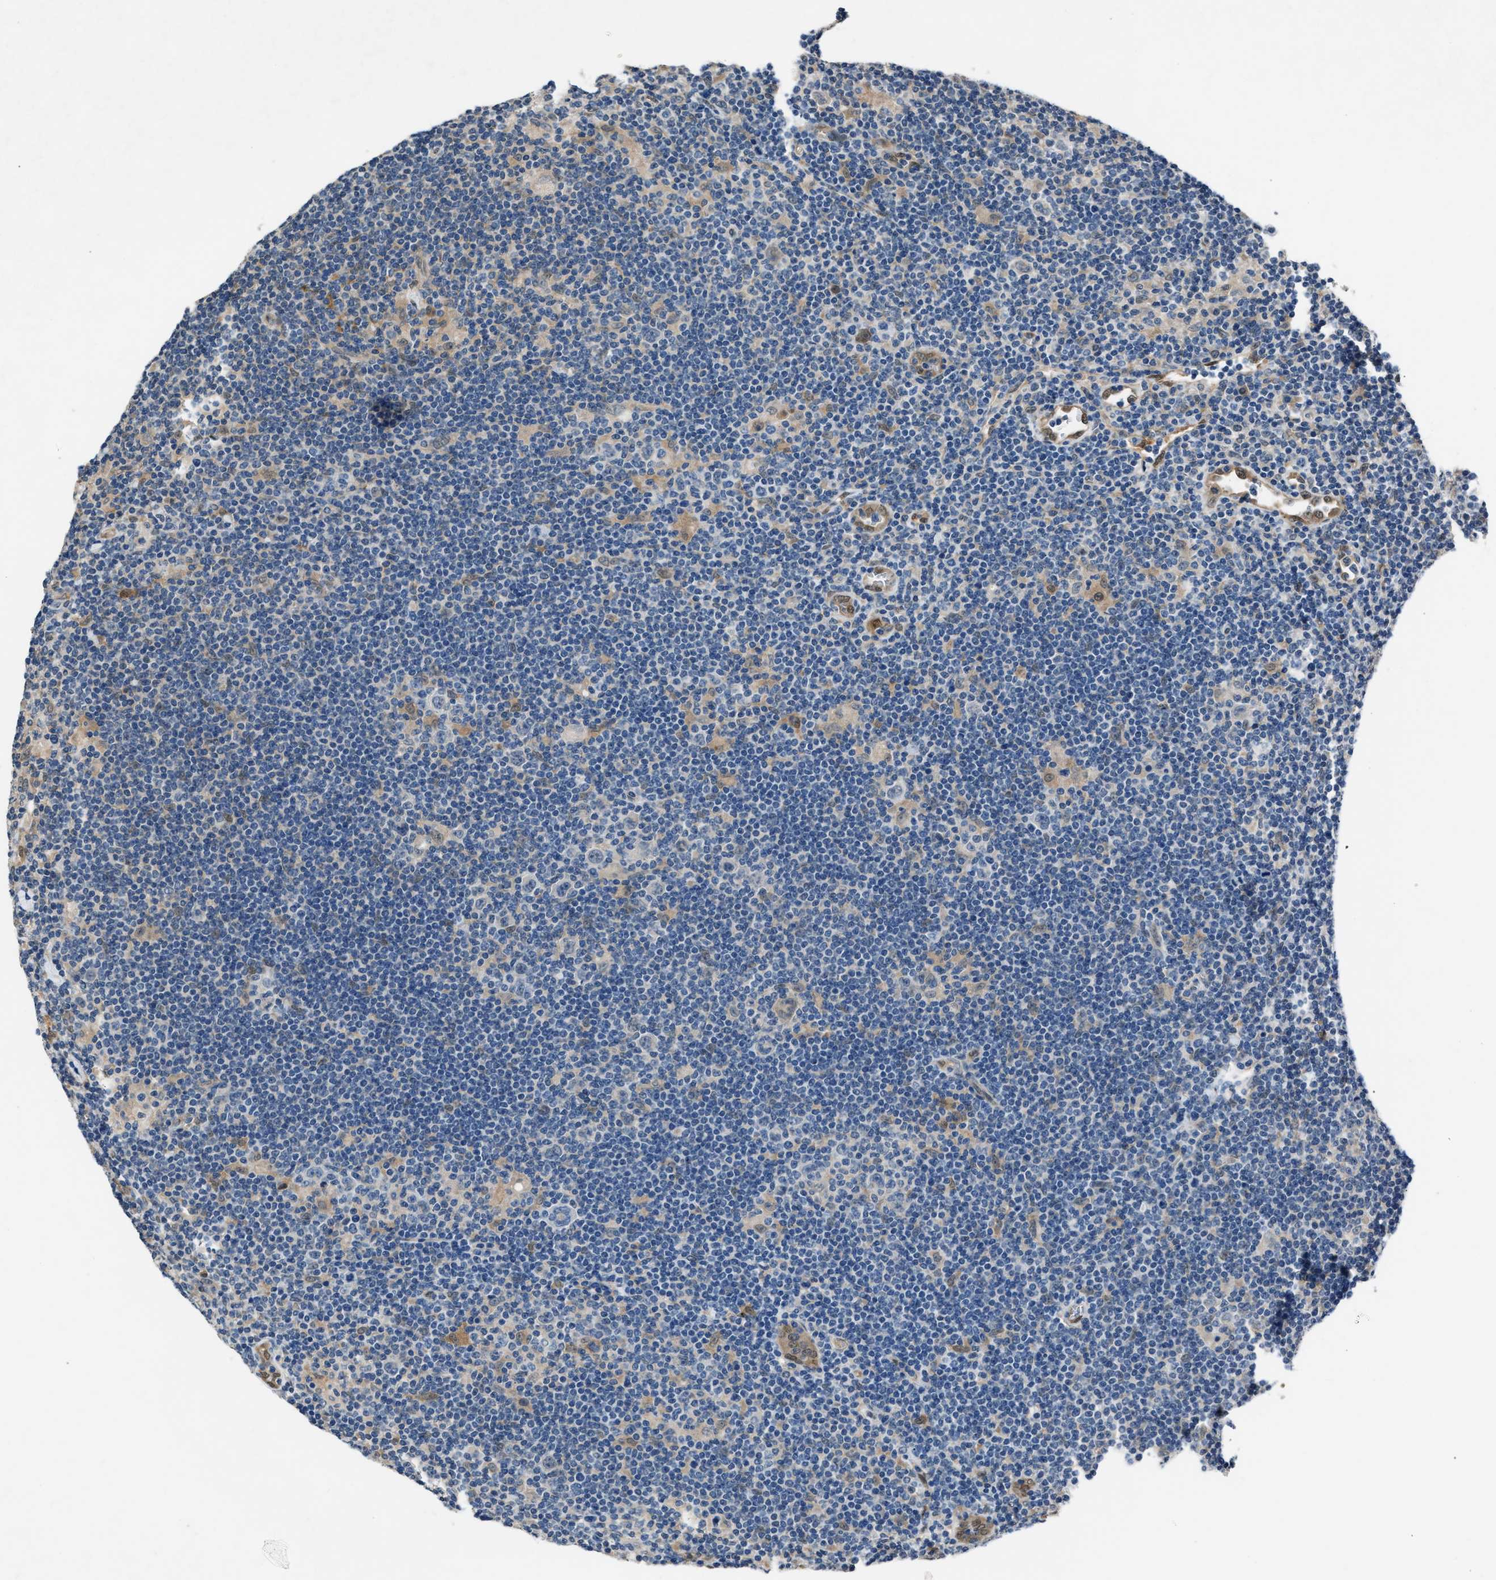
{"staining": {"intensity": "negative", "quantity": "none", "location": "none"}, "tissue": "lymphoma", "cell_type": "Tumor cells", "image_type": "cancer", "snomed": [{"axis": "morphology", "description": "Hodgkin's disease, NOS"}, {"axis": "topography", "description": "Lymph node"}], "caption": "Immunohistochemistry (IHC) image of lymphoma stained for a protein (brown), which demonstrates no positivity in tumor cells. The staining was performed using DAB to visualize the protein expression in brown, while the nuclei were stained in blue with hematoxylin (Magnification: 20x).", "gene": "TP53I3", "patient": {"sex": "female", "age": 57}}